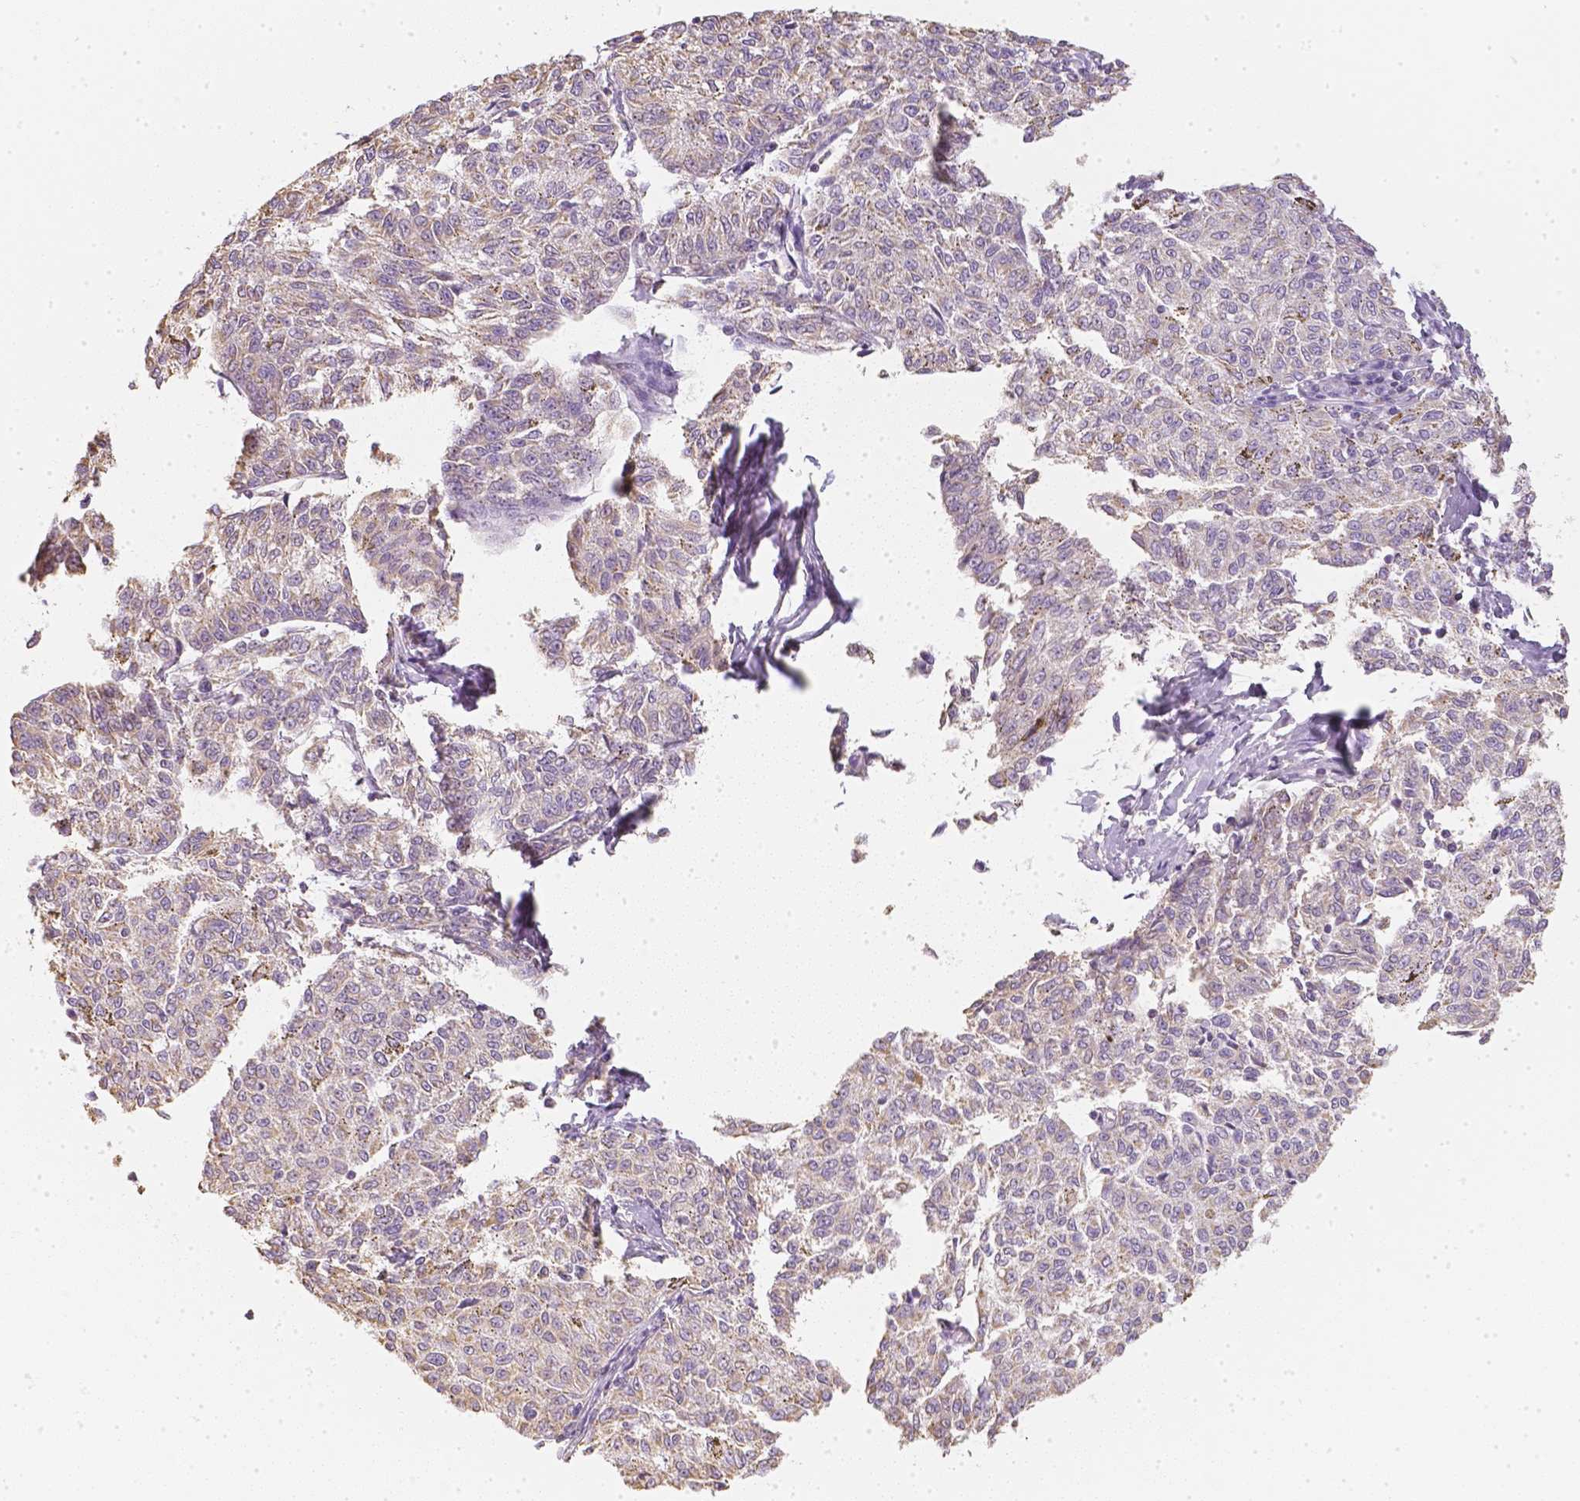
{"staining": {"intensity": "negative", "quantity": "none", "location": "none"}, "tissue": "melanoma", "cell_type": "Tumor cells", "image_type": "cancer", "snomed": [{"axis": "morphology", "description": "Malignant melanoma, NOS"}, {"axis": "topography", "description": "Skin"}], "caption": "Malignant melanoma was stained to show a protein in brown. There is no significant expression in tumor cells.", "gene": "NVL", "patient": {"sex": "female", "age": 72}}